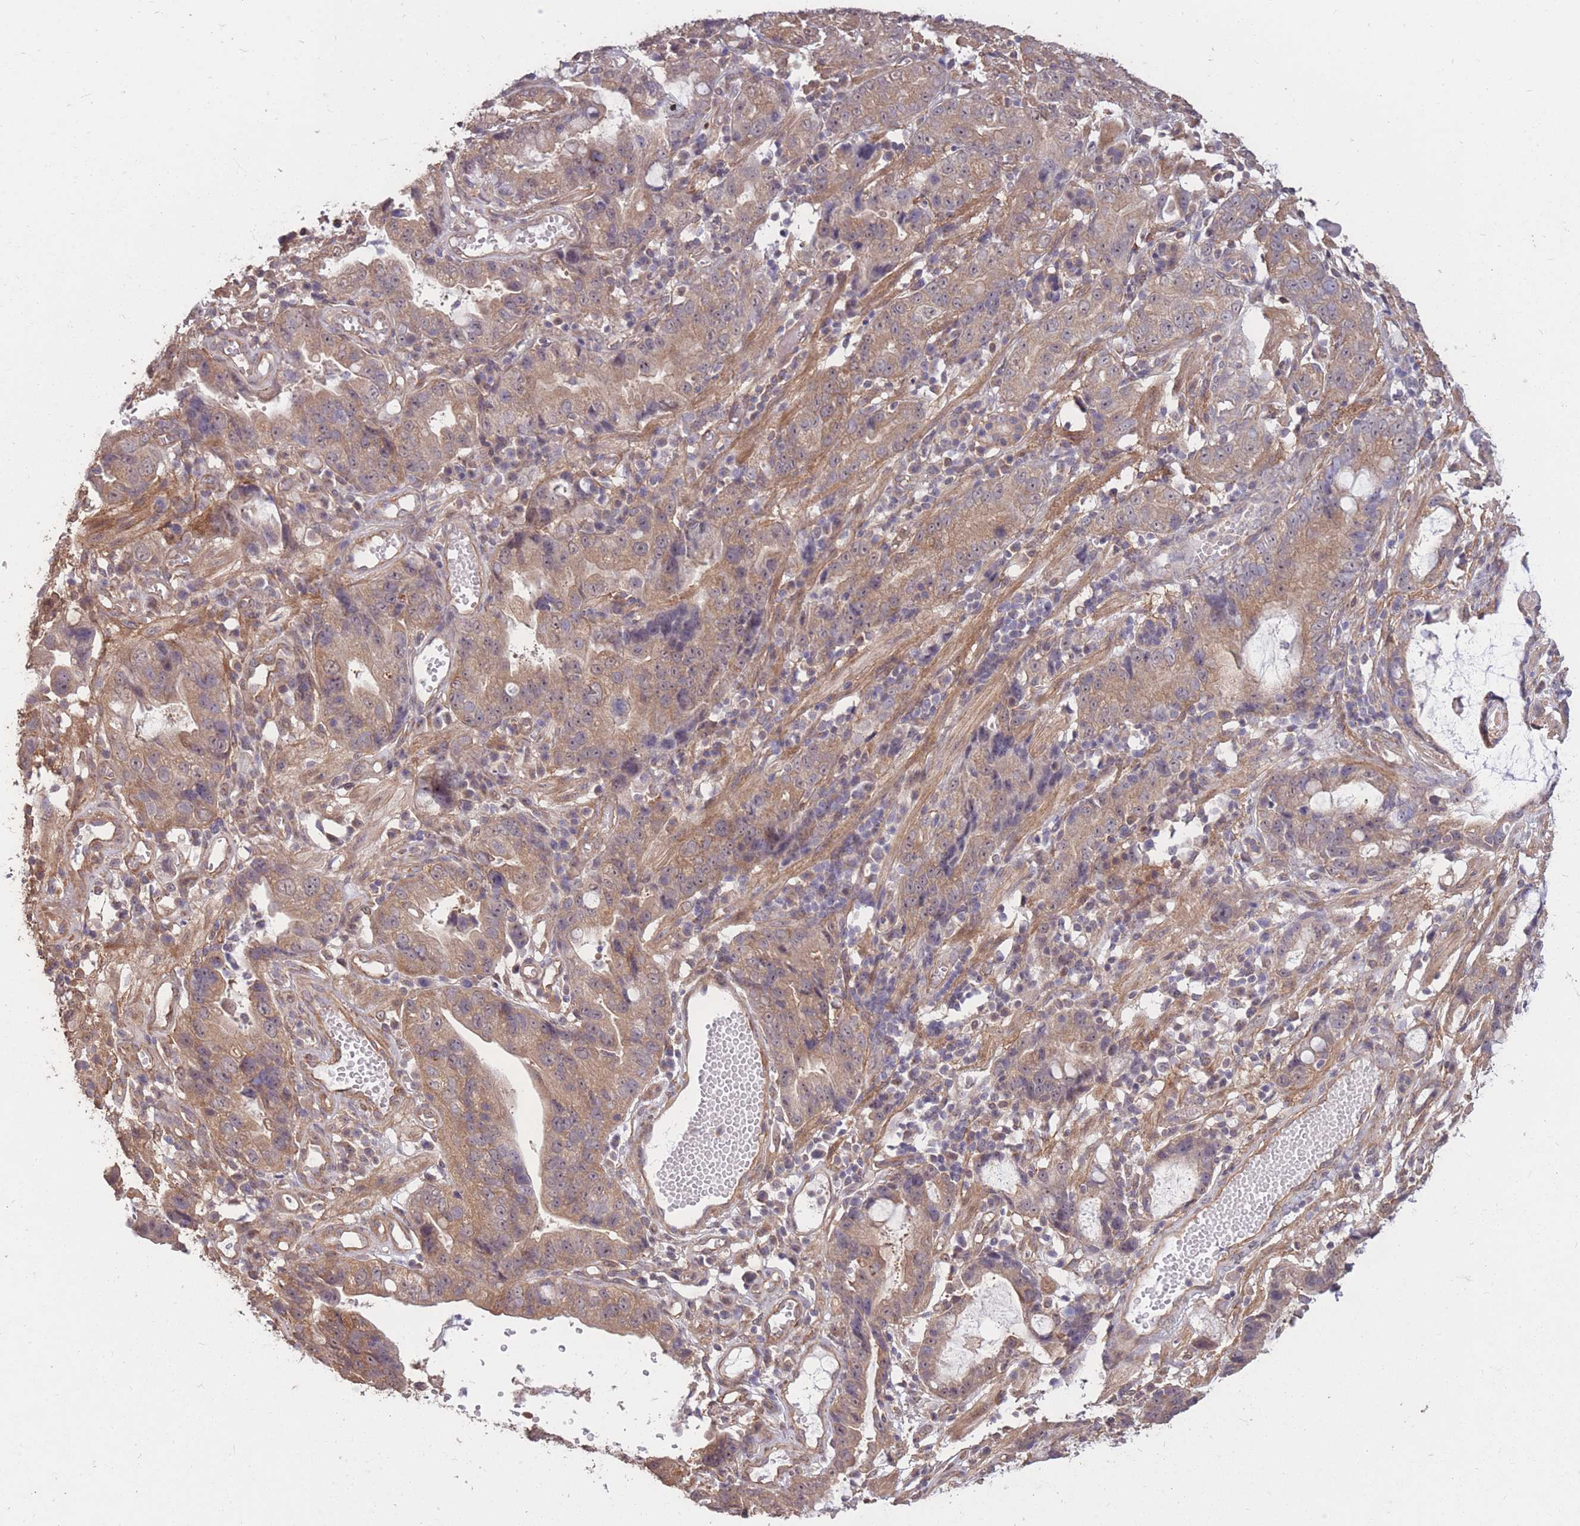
{"staining": {"intensity": "moderate", "quantity": ">75%", "location": "cytoplasmic/membranous"}, "tissue": "stomach cancer", "cell_type": "Tumor cells", "image_type": "cancer", "snomed": [{"axis": "morphology", "description": "Adenocarcinoma, NOS"}, {"axis": "topography", "description": "Stomach"}], "caption": "This photomicrograph displays adenocarcinoma (stomach) stained with immunohistochemistry (IHC) to label a protein in brown. The cytoplasmic/membranous of tumor cells show moderate positivity for the protein. Nuclei are counter-stained blue.", "gene": "DYNC1LI2", "patient": {"sex": "male", "age": 55}}